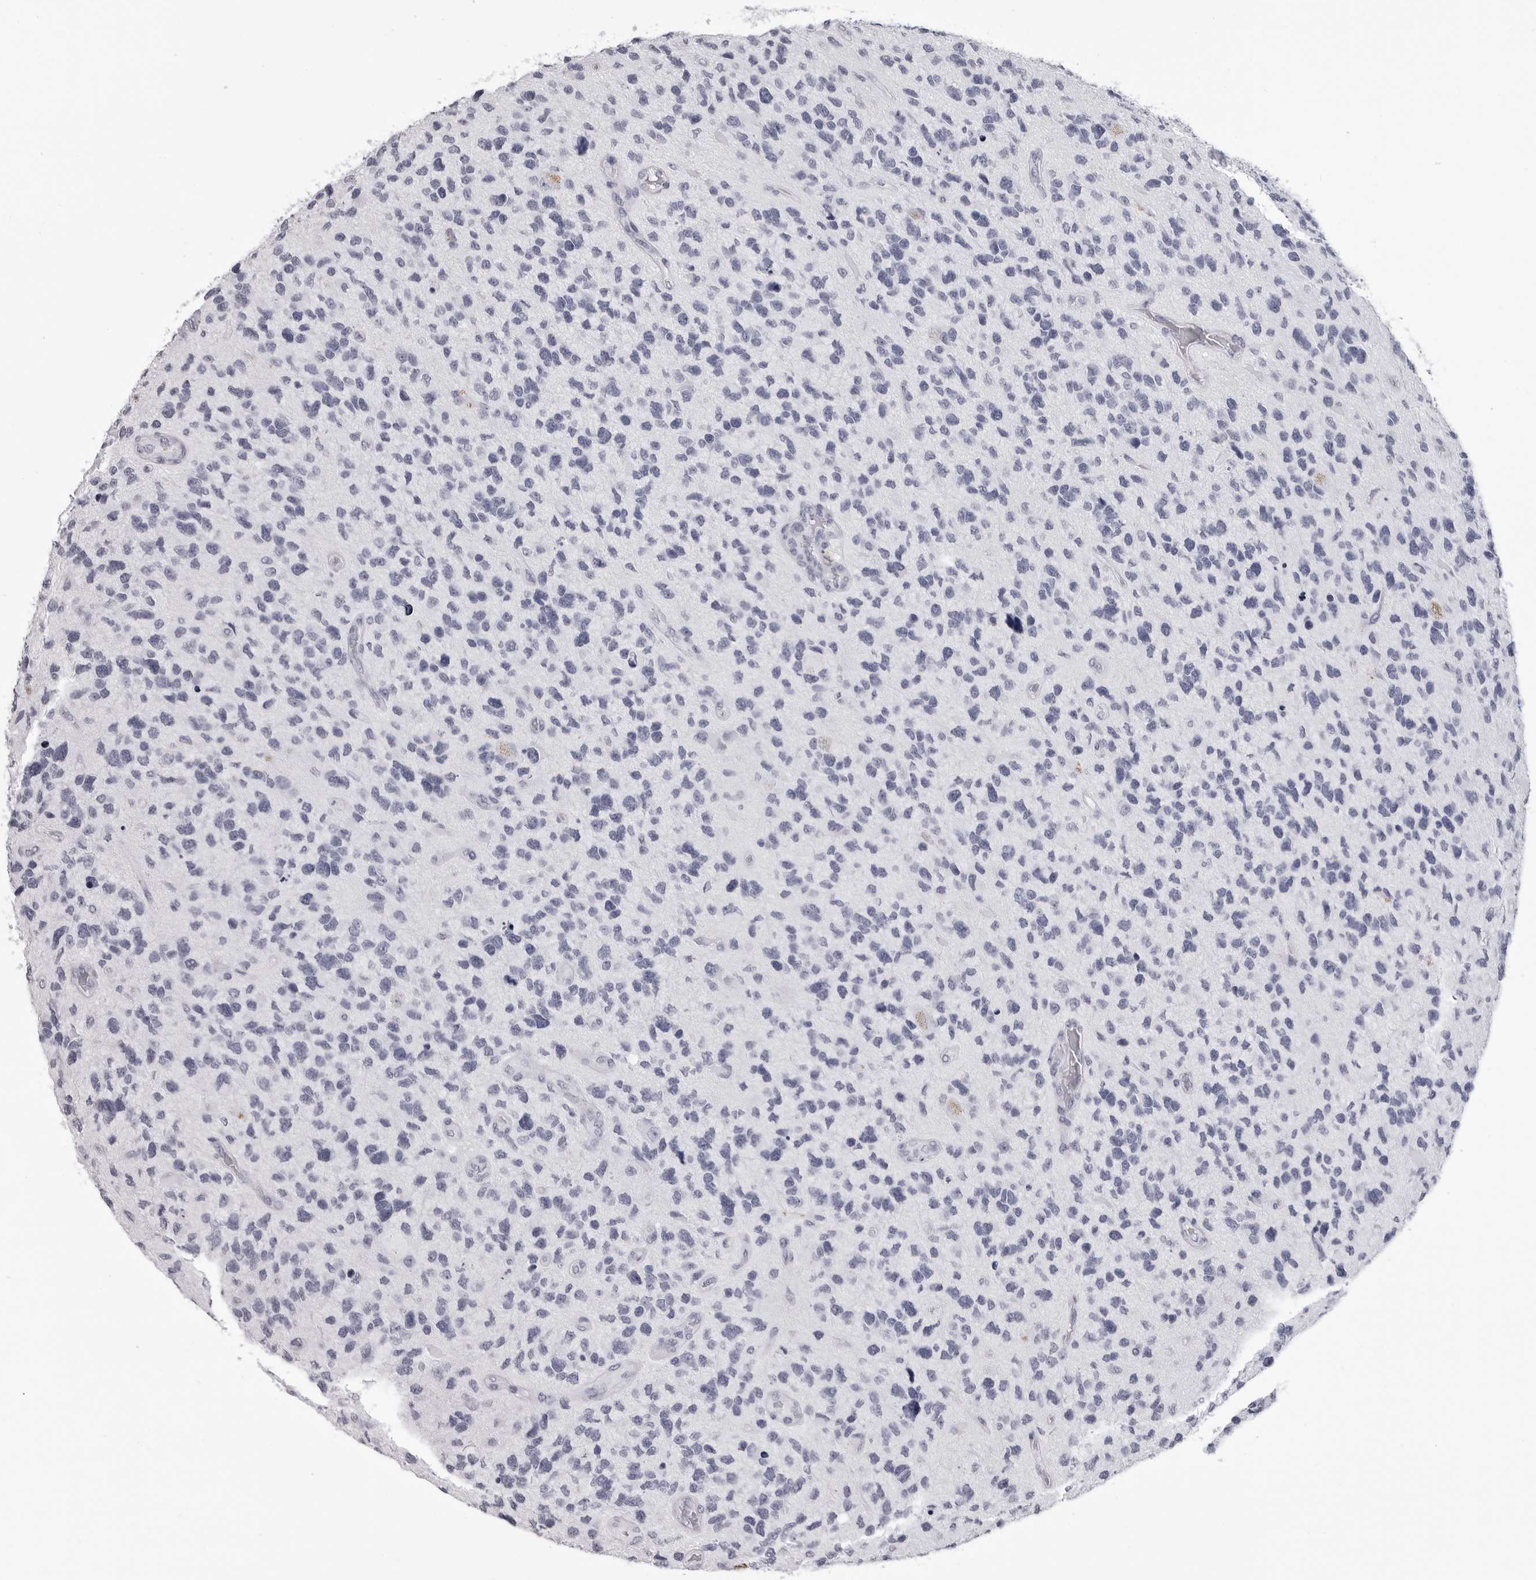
{"staining": {"intensity": "negative", "quantity": "none", "location": "none"}, "tissue": "glioma", "cell_type": "Tumor cells", "image_type": "cancer", "snomed": [{"axis": "morphology", "description": "Glioma, malignant, High grade"}, {"axis": "topography", "description": "Brain"}], "caption": "This is a micrograph of immunohistochemistry staining of malignant glioma (high-grade), which shows no expression in tumor cells. Brightfield microscopy of immunohistochemistry stained with DAB (brown) and hematoxylin (blue), captured at high magnification.", "gene": "LGALS4", "patient": {"sex": "female", "age": 58}}